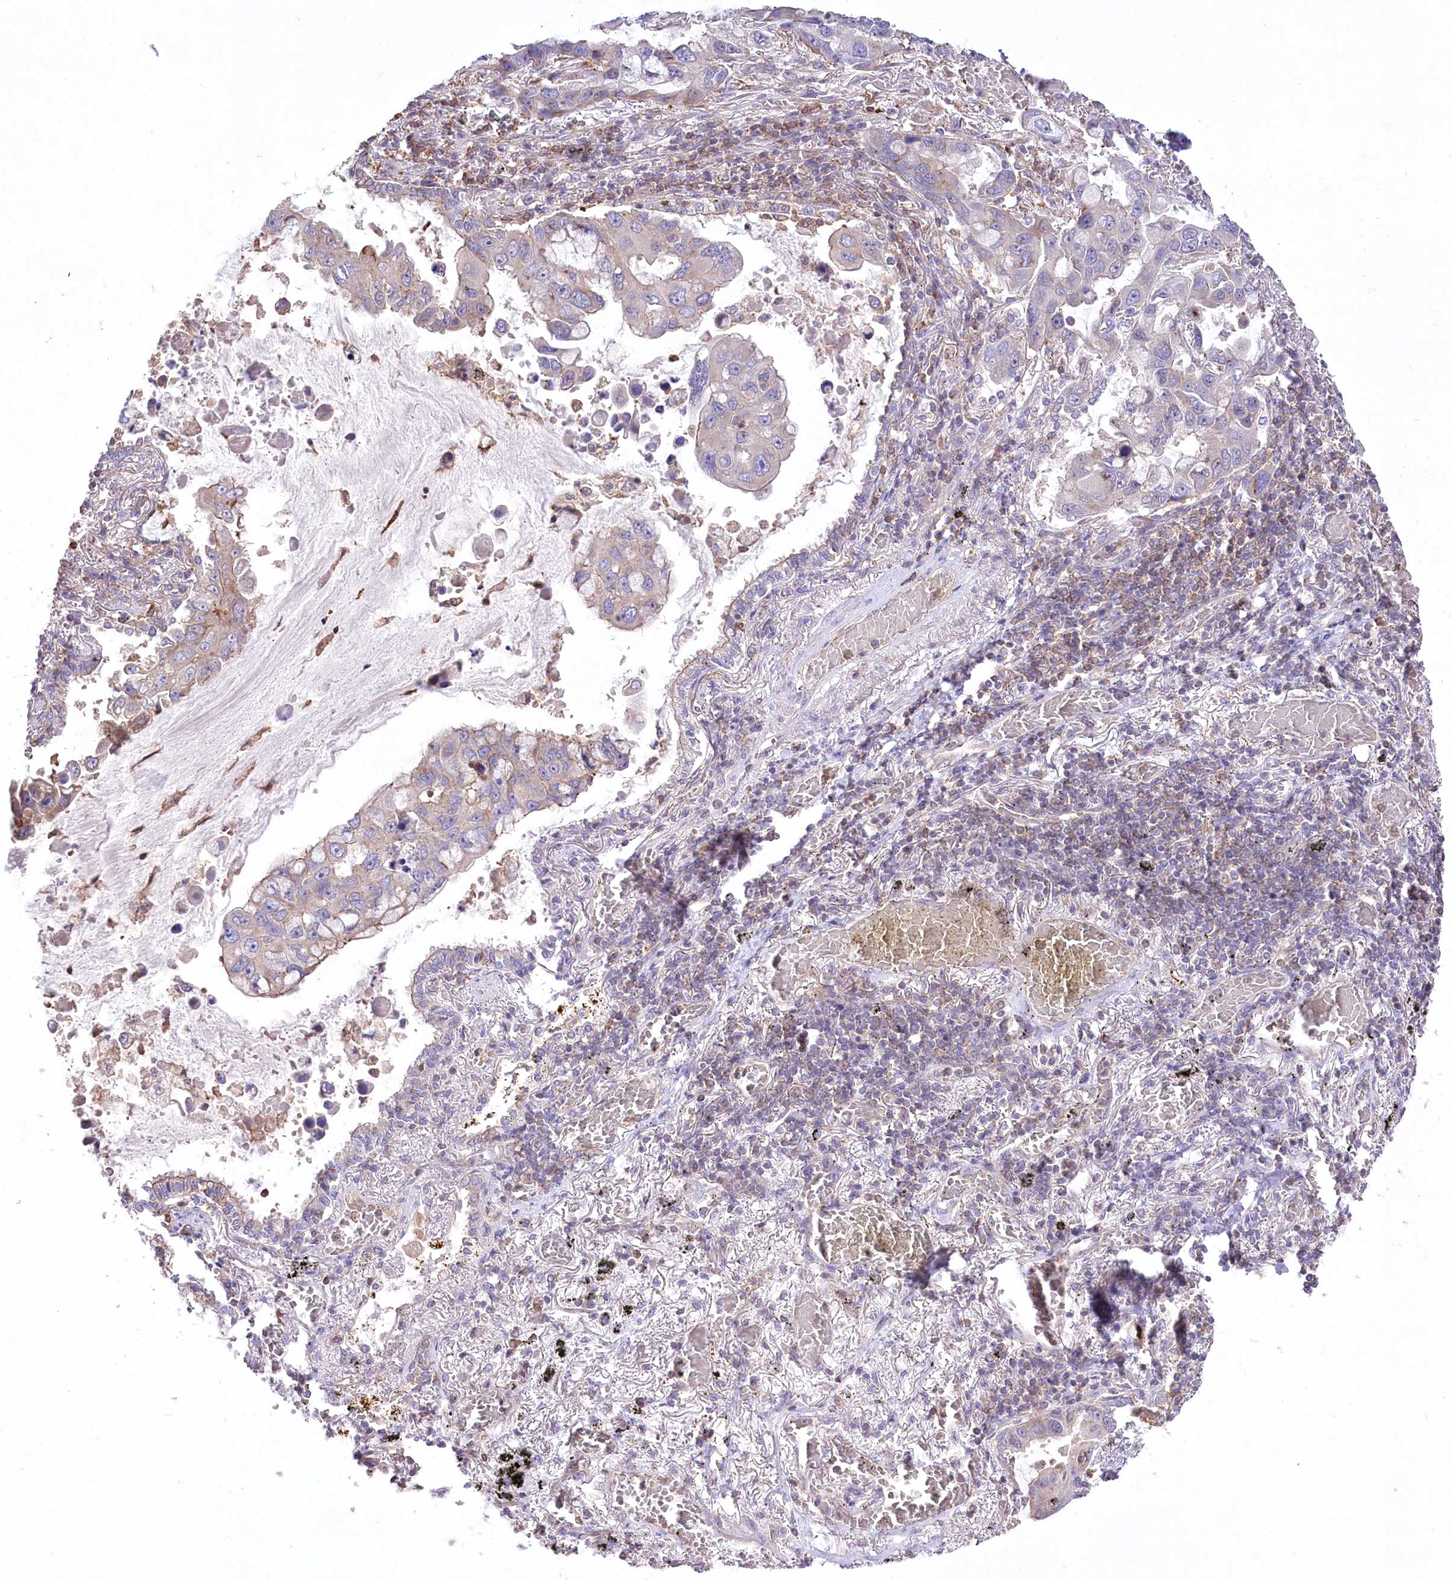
{"staining": {"intensity": "weak", "quantity": "<25%", "location": "cytoplasmic/membranous"}, "tissue": "lung cancer", "cell_type": "Tumor cells", "image_type": "cancer", "snomed": [{"axis": "morphology", "description": "Adenocarcinoma, NOS"}, {"axis": "topography", "description": "Lung"}], "caption": "Tumor cells are negative for brown protein staining in adenocarcinoma (lung).", "gene": "UMPS", "patient": {"sex": "male", "age": 64}}